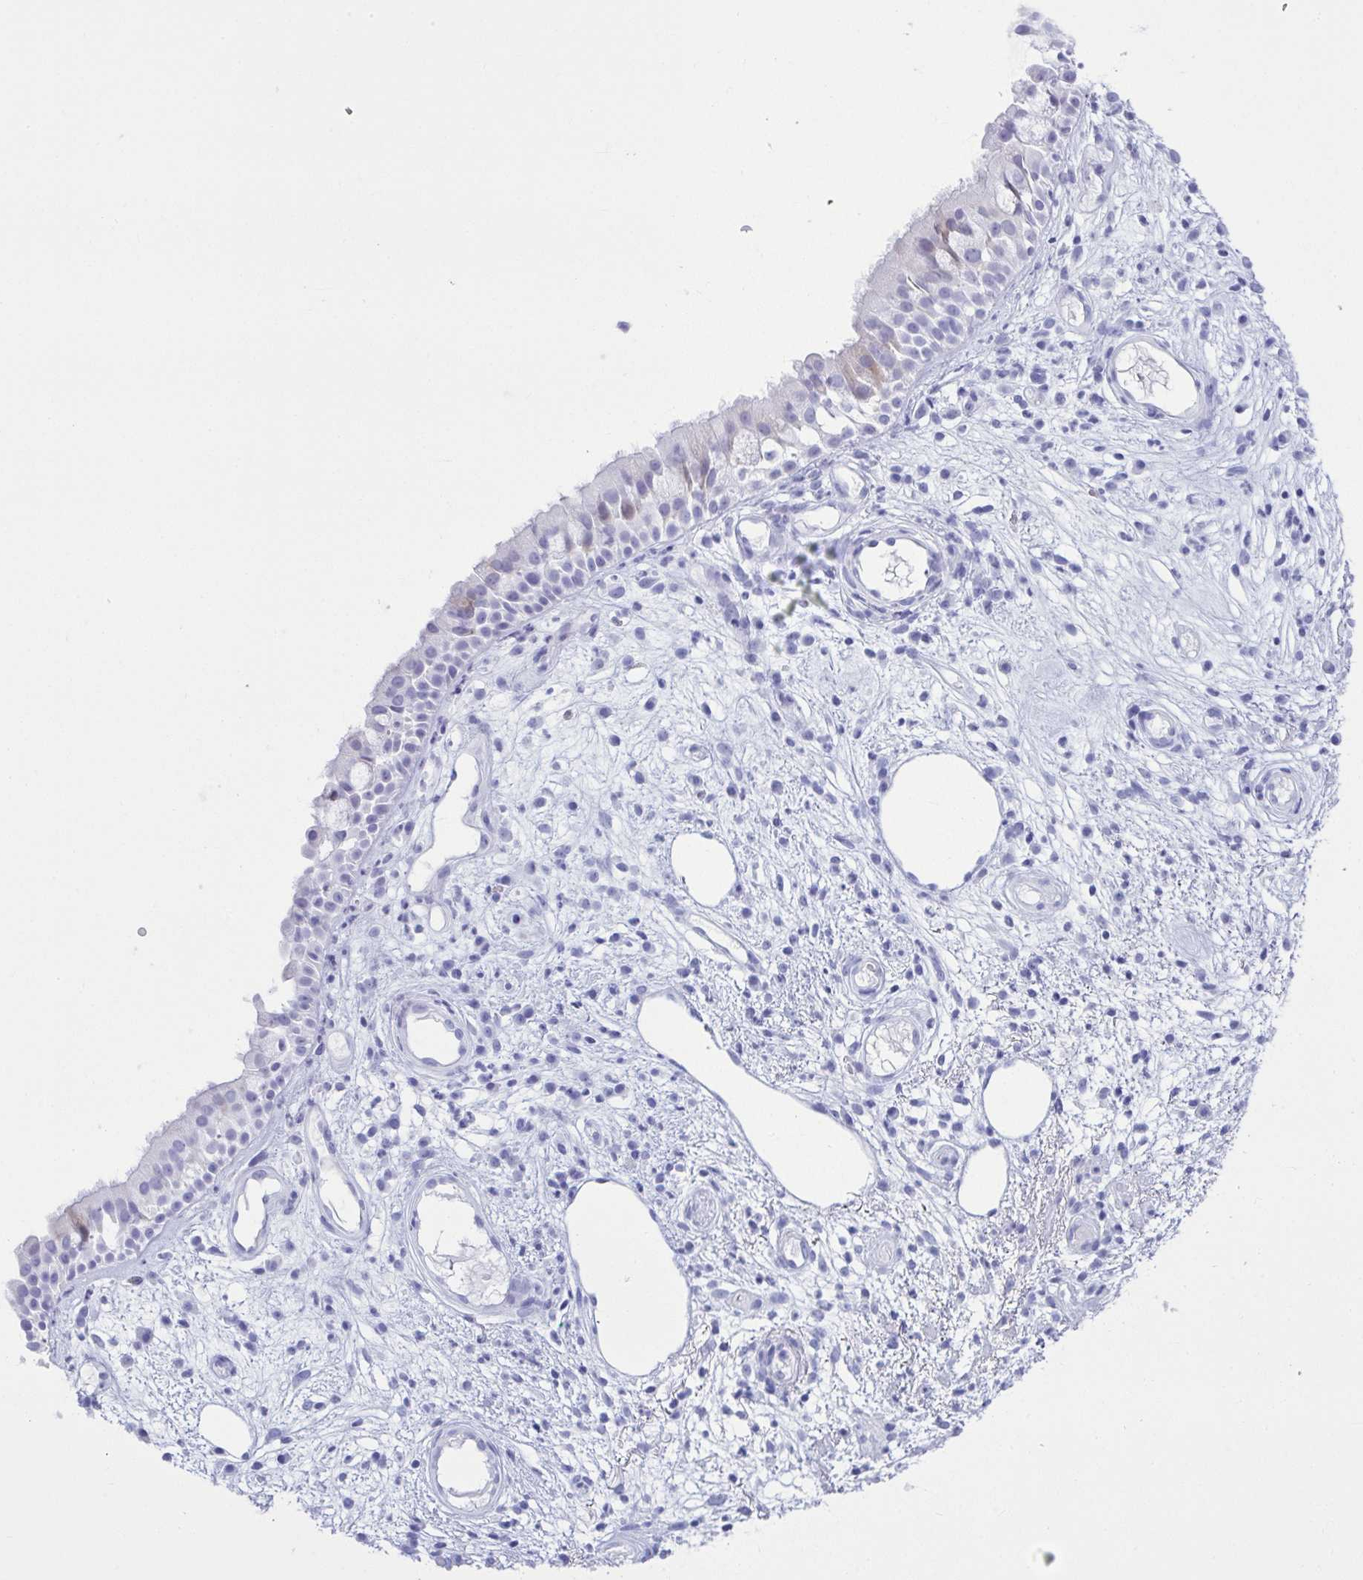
{"staining": {"intensity": "negative", "quantity": "none", "location": "none"}, "tissue": "nasopharynx", "cell_type": "Respiratory epithelial cells", "image_type": "normal", "snomed": [{"axis": "morphology", "description": "Normal tissue, NOS"}, {"axis": "morphology", "description": "Inflammation, NOS"}, {"axis": "topography", "description": "Nasopharynx"}], "caption": "Immunohistochemistry image of benign nasopharynx: nasopharynx stained with DAB displays no significant protein expression in respiratory epithelial cells. (Brightfield microscopy of DAB immunohistochemistry at high magnification).", "gene": "CLGN", "patient": {"sex": "male", "age": 54}}